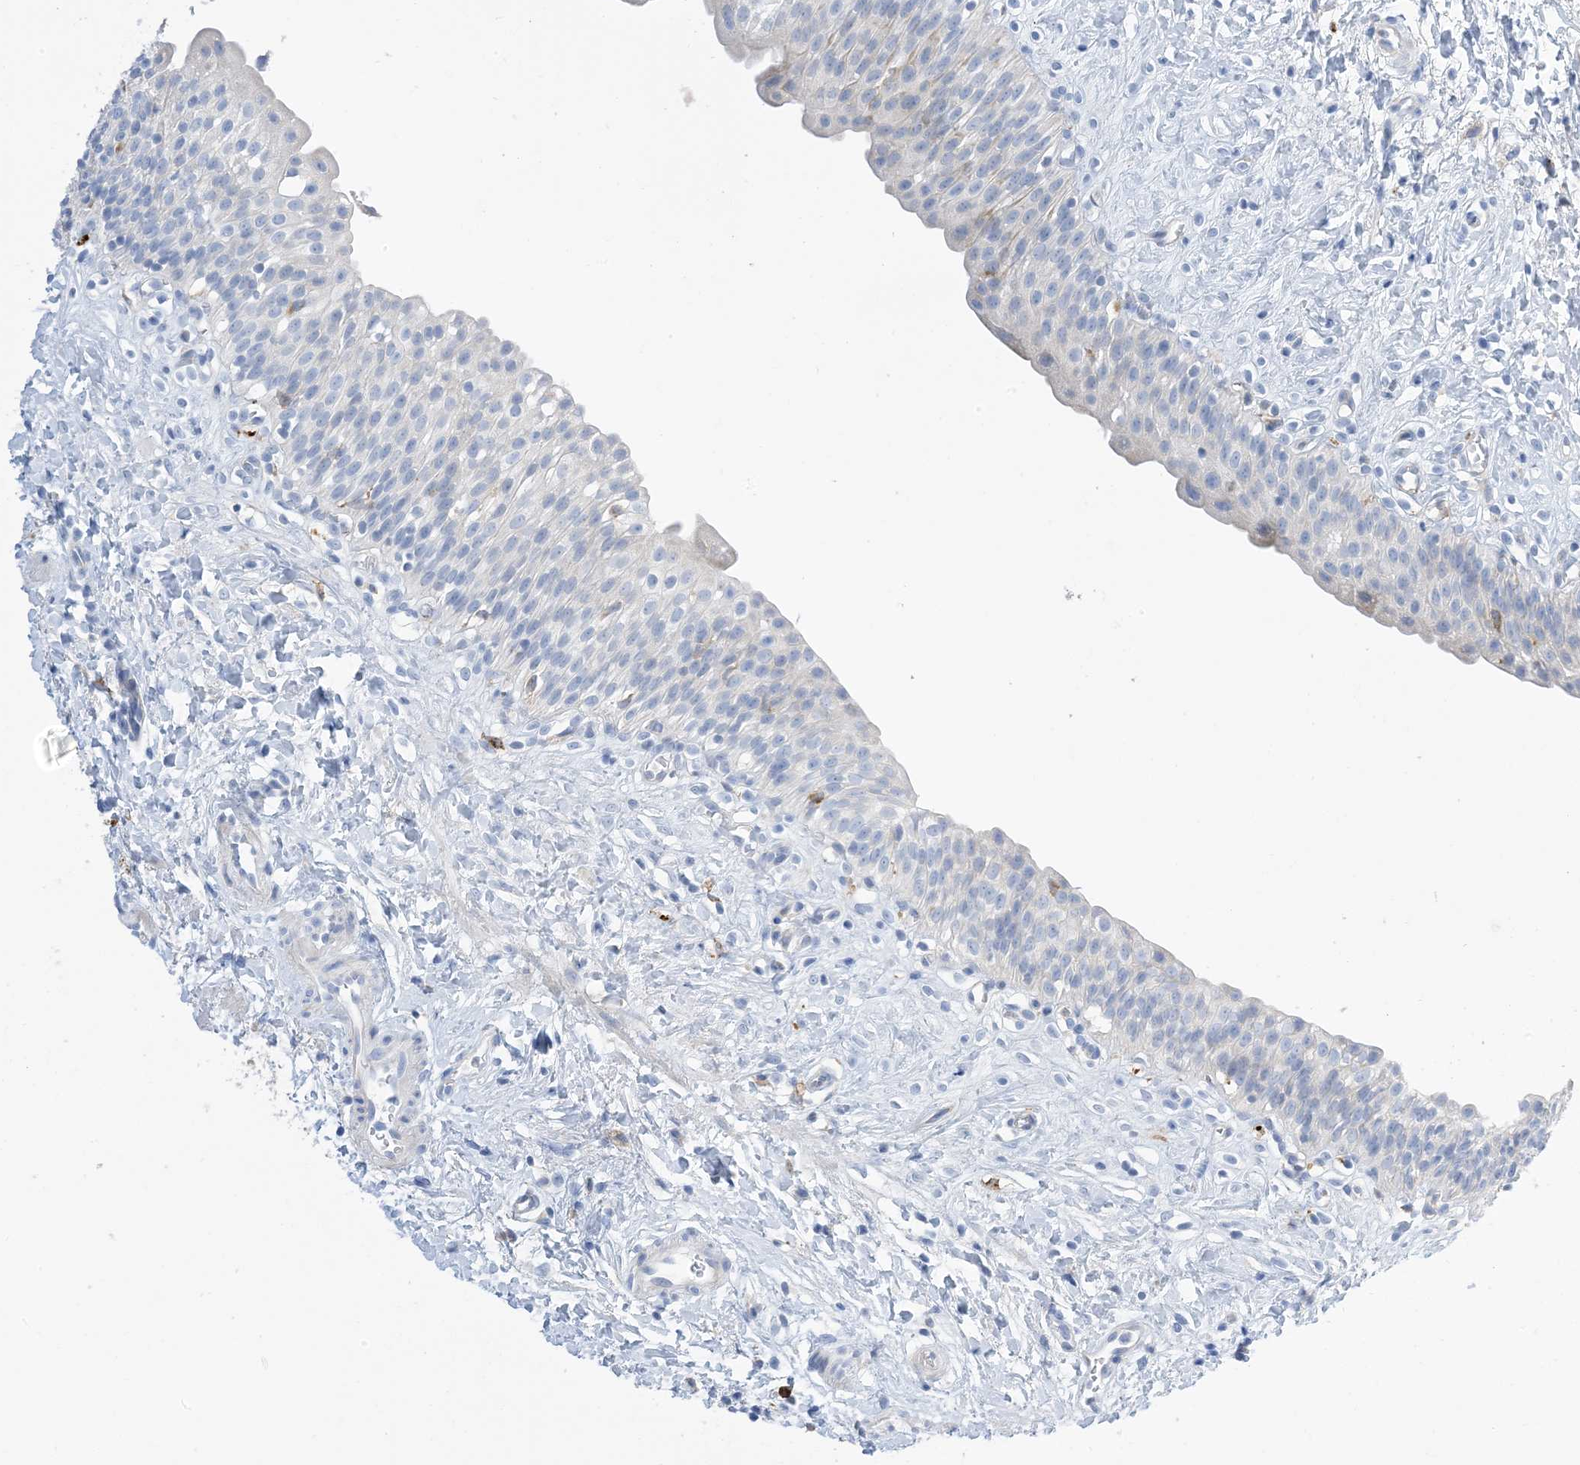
{"staining": {"intensity": "negative", "quantity": "none", "location": "none"}, "tissue": "urinary bladder", "cell_type": "Urothelial cells", "image_type": "normal", "snomed": [{"axis": "morphology", "description": "Normal tissue, NOS"}, {"axis": "topography", "description": "Urinary bladder"}], "caption": "The immunohistochemistry histopathology image has no significant staining in urothelial cells of urinary bladder. (Stains: DAB IHC with hematoxylin counter stain, Microscopy: brightfield microscopy at high magnification).", "gene": "DPH3", "patient": {"sex": "male", "age": 51}}